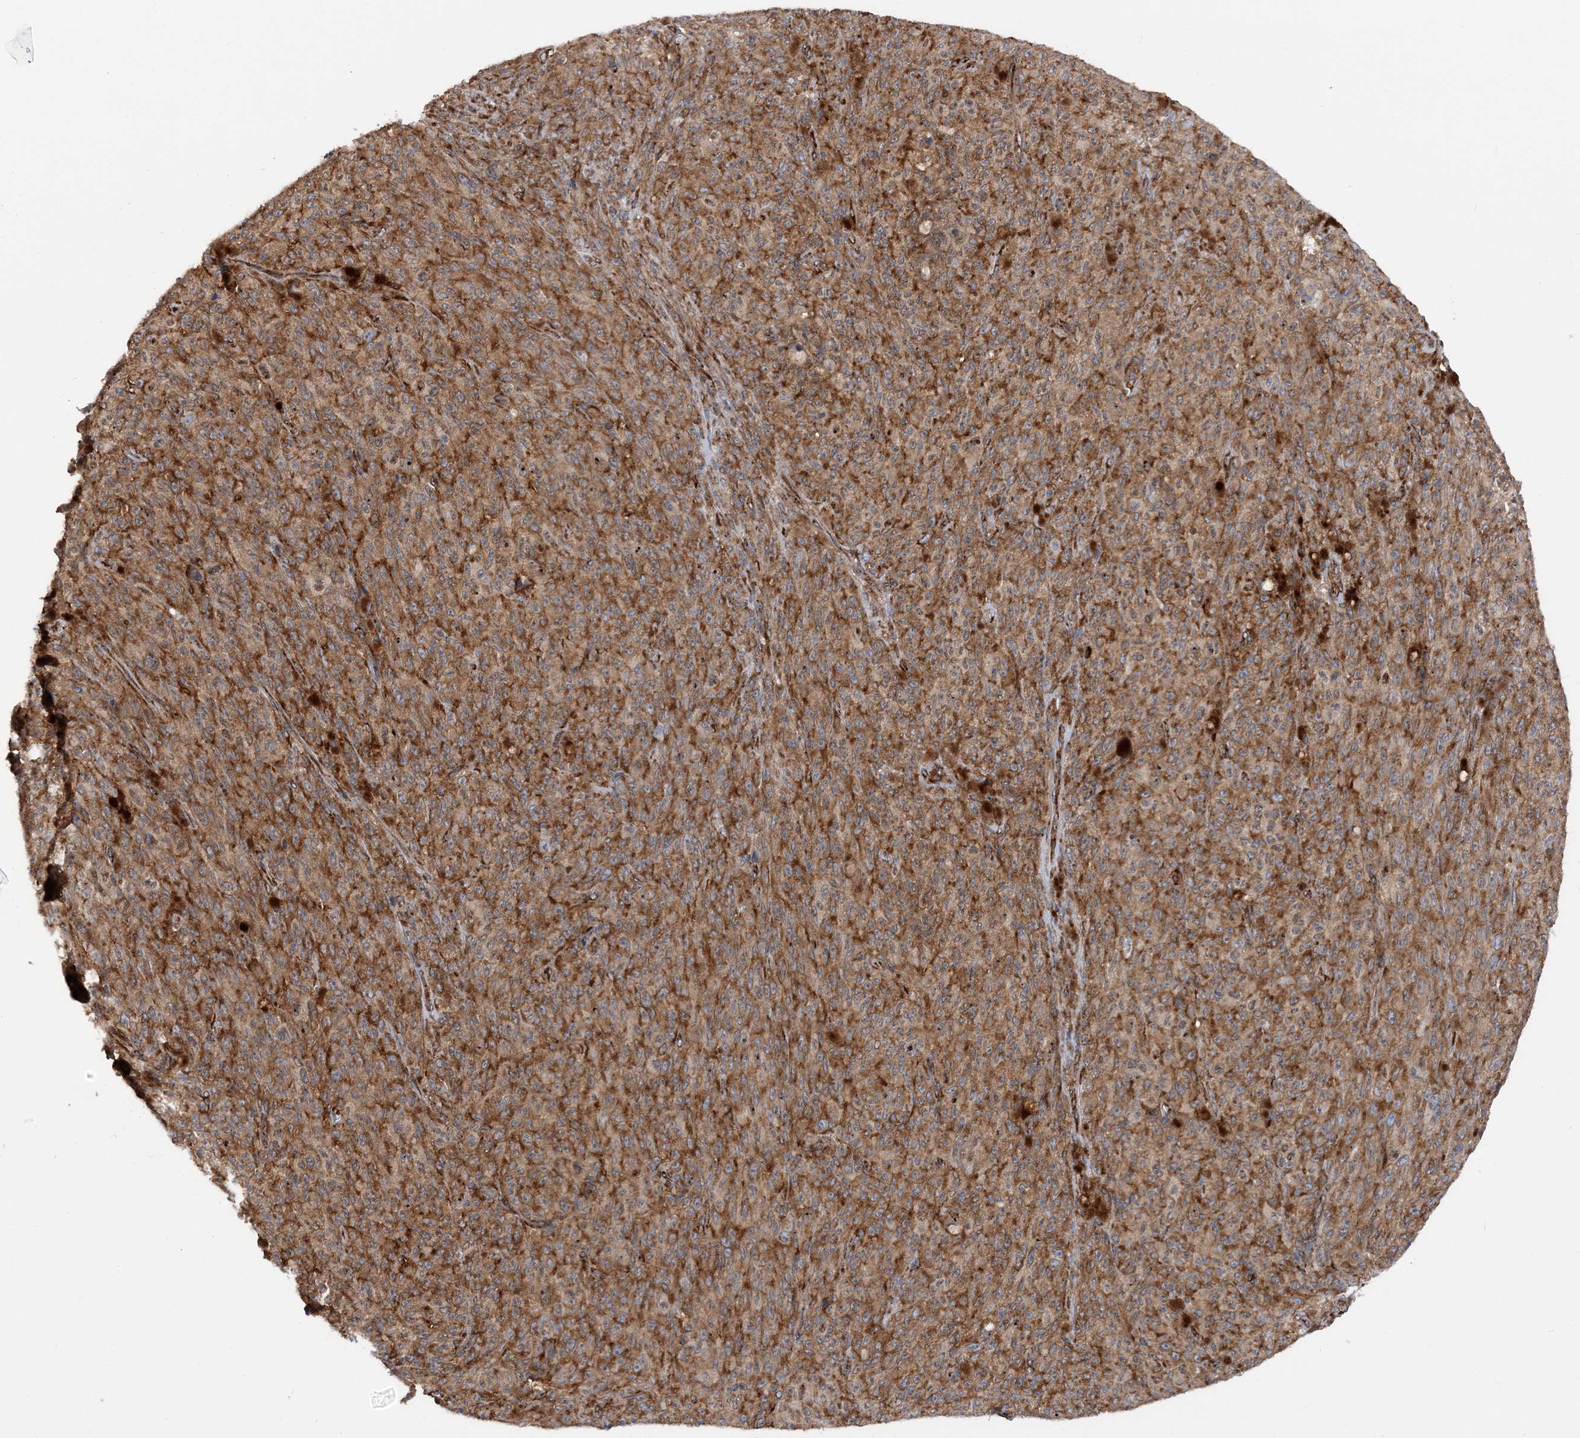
{"staining": {"intensity": "moderate", "quantity": ">75%", "location": "cytoplasmic/membranous"}, "tissue": "melanoma", "cell_type": "Tumor cells", "image_type": "cancer", "snomed": [{"axis": "morphology", "description": "Malignant melanoma, NOS"}, {"axis": "topography", "description": "Skin"}], "caption": "A histopathology image of malignant melanoma stained for a protein exhibits moderate cytoplasmic/membranous brown staining in tumor cells.", "gene": "PHF1", "patient": {"sex": "female", "age": 82}}